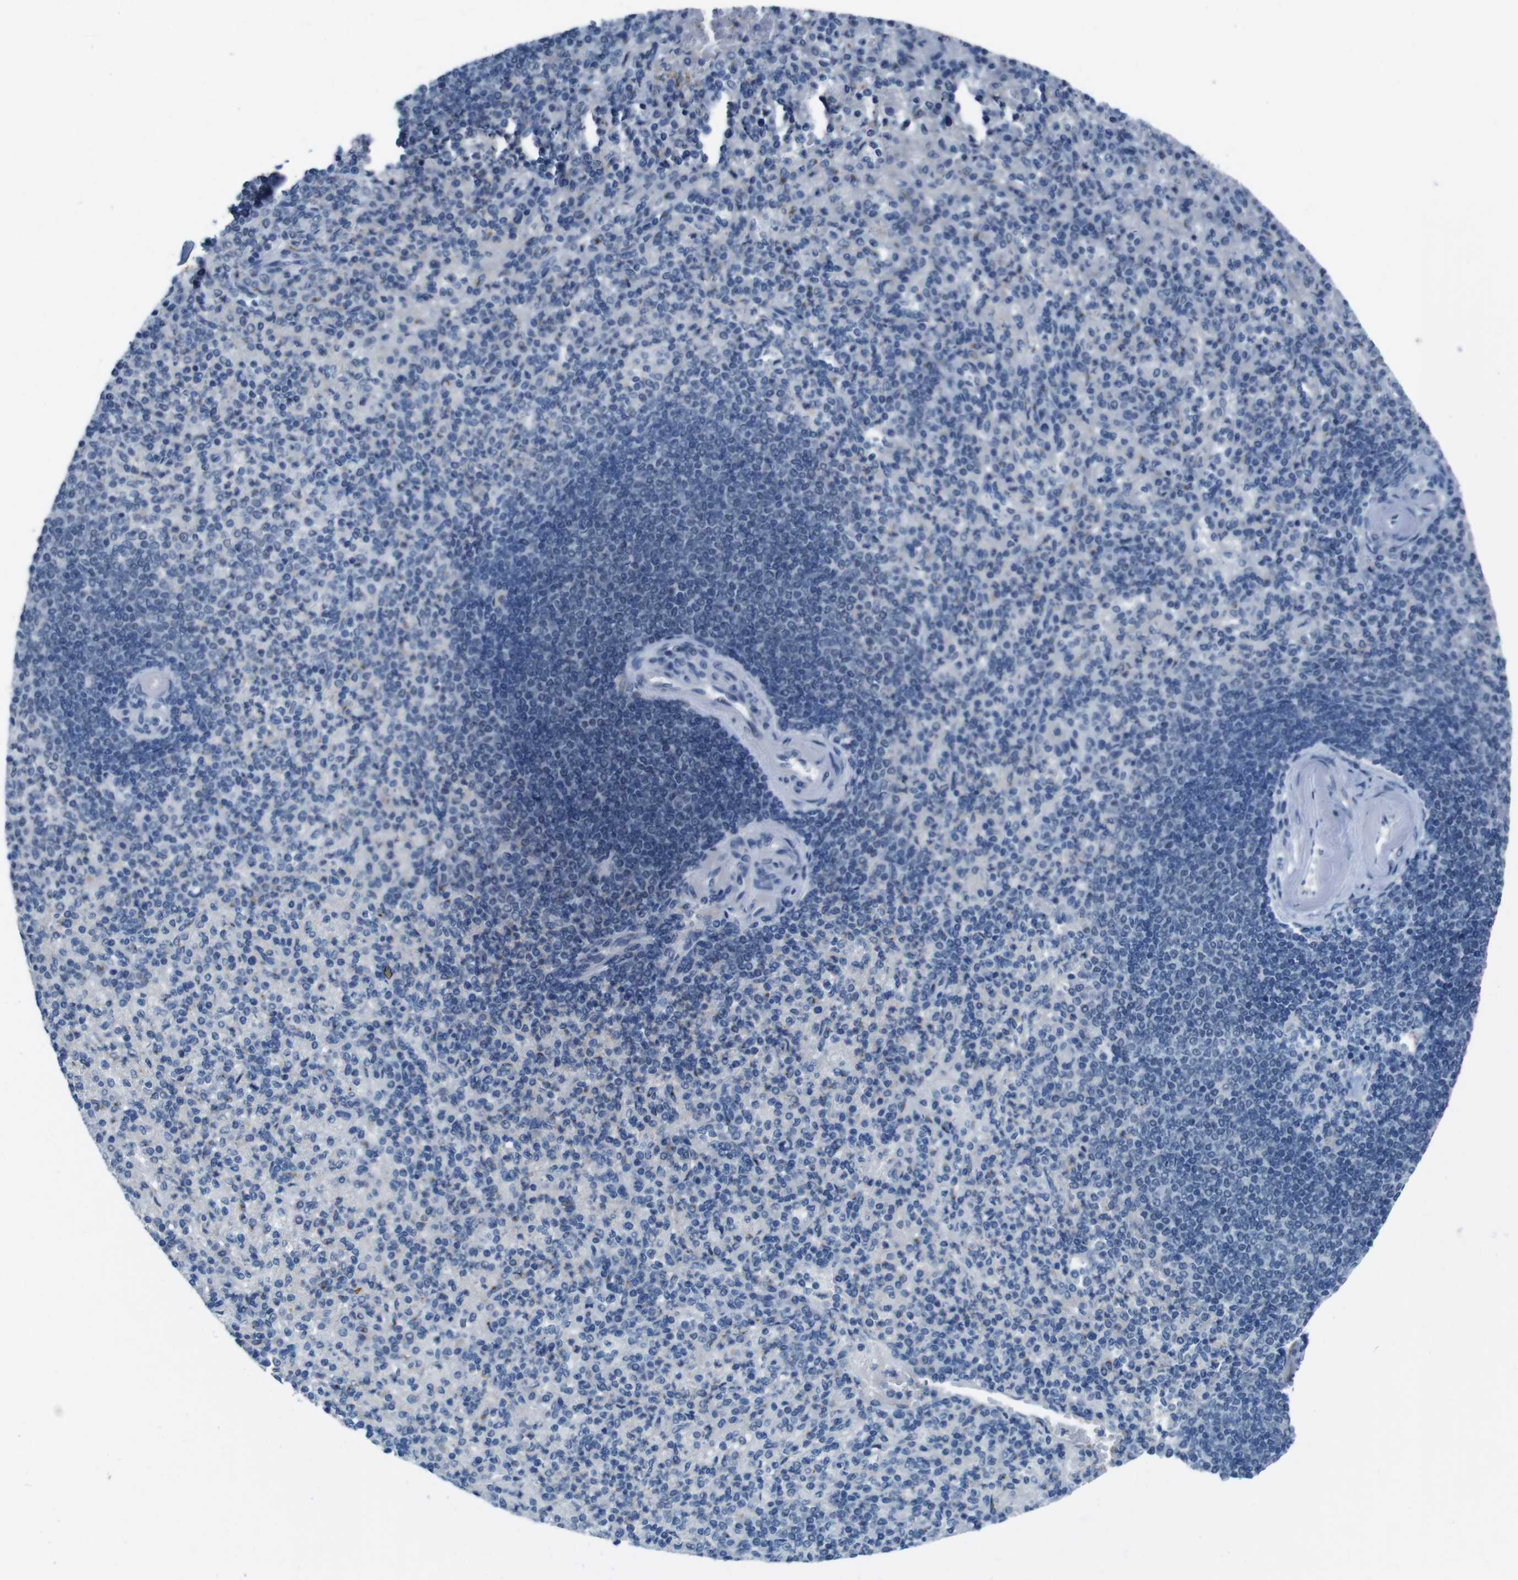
{"staining": {"intensity": "negative", "quantity": "none", "location": "none"}, "tissue": "spleen", "cell_type": "Cells in red pulp", "image_type": "normal", "snomed": [{"axis": "morphology", "description": "Normal tissue, NOS"}, {"axis": "topography", "description": "Spleen"}], "caption": "Spleen was stained to show a protein in brown. There is no significant expression in cells in red pulp. (Stains: DAB (3,3'-diaminobenzidine) immunohistochemistry (IHC) with hematoxylin counter stain, Microscopy: brightfield microscopy at high magnification).", "gene": "CDHR2", "patient": {"sex": "female", "age": 74}}